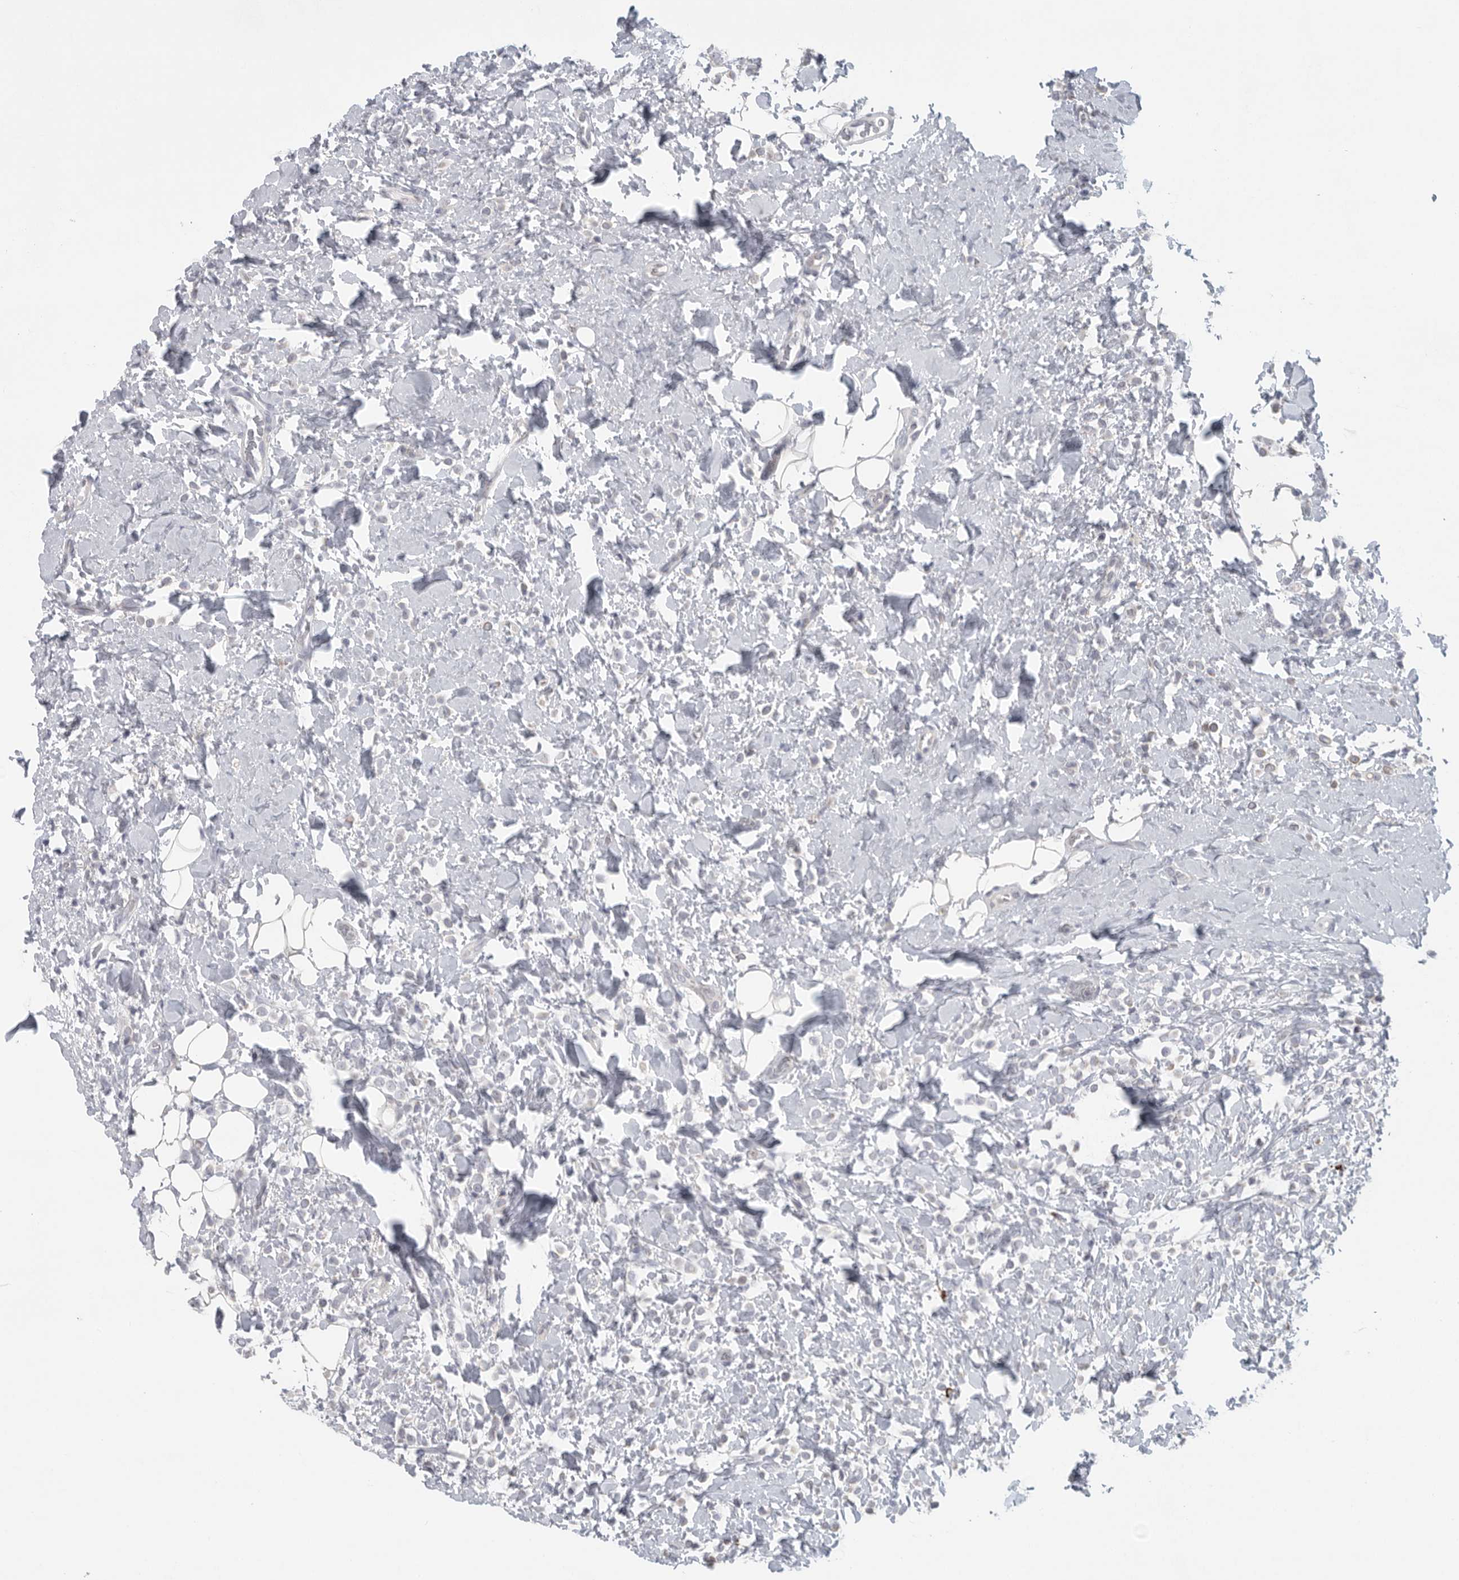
{"staining": {"intensity": "negative", "quantity": "none", "location": "none"}, "tissue": "breast cancer", "cell_type": "Tumor cells", "image_type": "cancer", "snomed": [{"axis": "morphology", "description": "Normal tissue, NOS"}, {"axis": "morphology", "description": "Lobular carcinoma"}, {"axis": "topography", "description": "Breast"}], "caption": "High power microscopy histopathology image of an immunohistochemistry image of breast cancer (lobular carcinoma), revealing no significant positivity in tumor cells.", "gene": "TMEM69", "patient": {"sex": "female", "age": 50}}